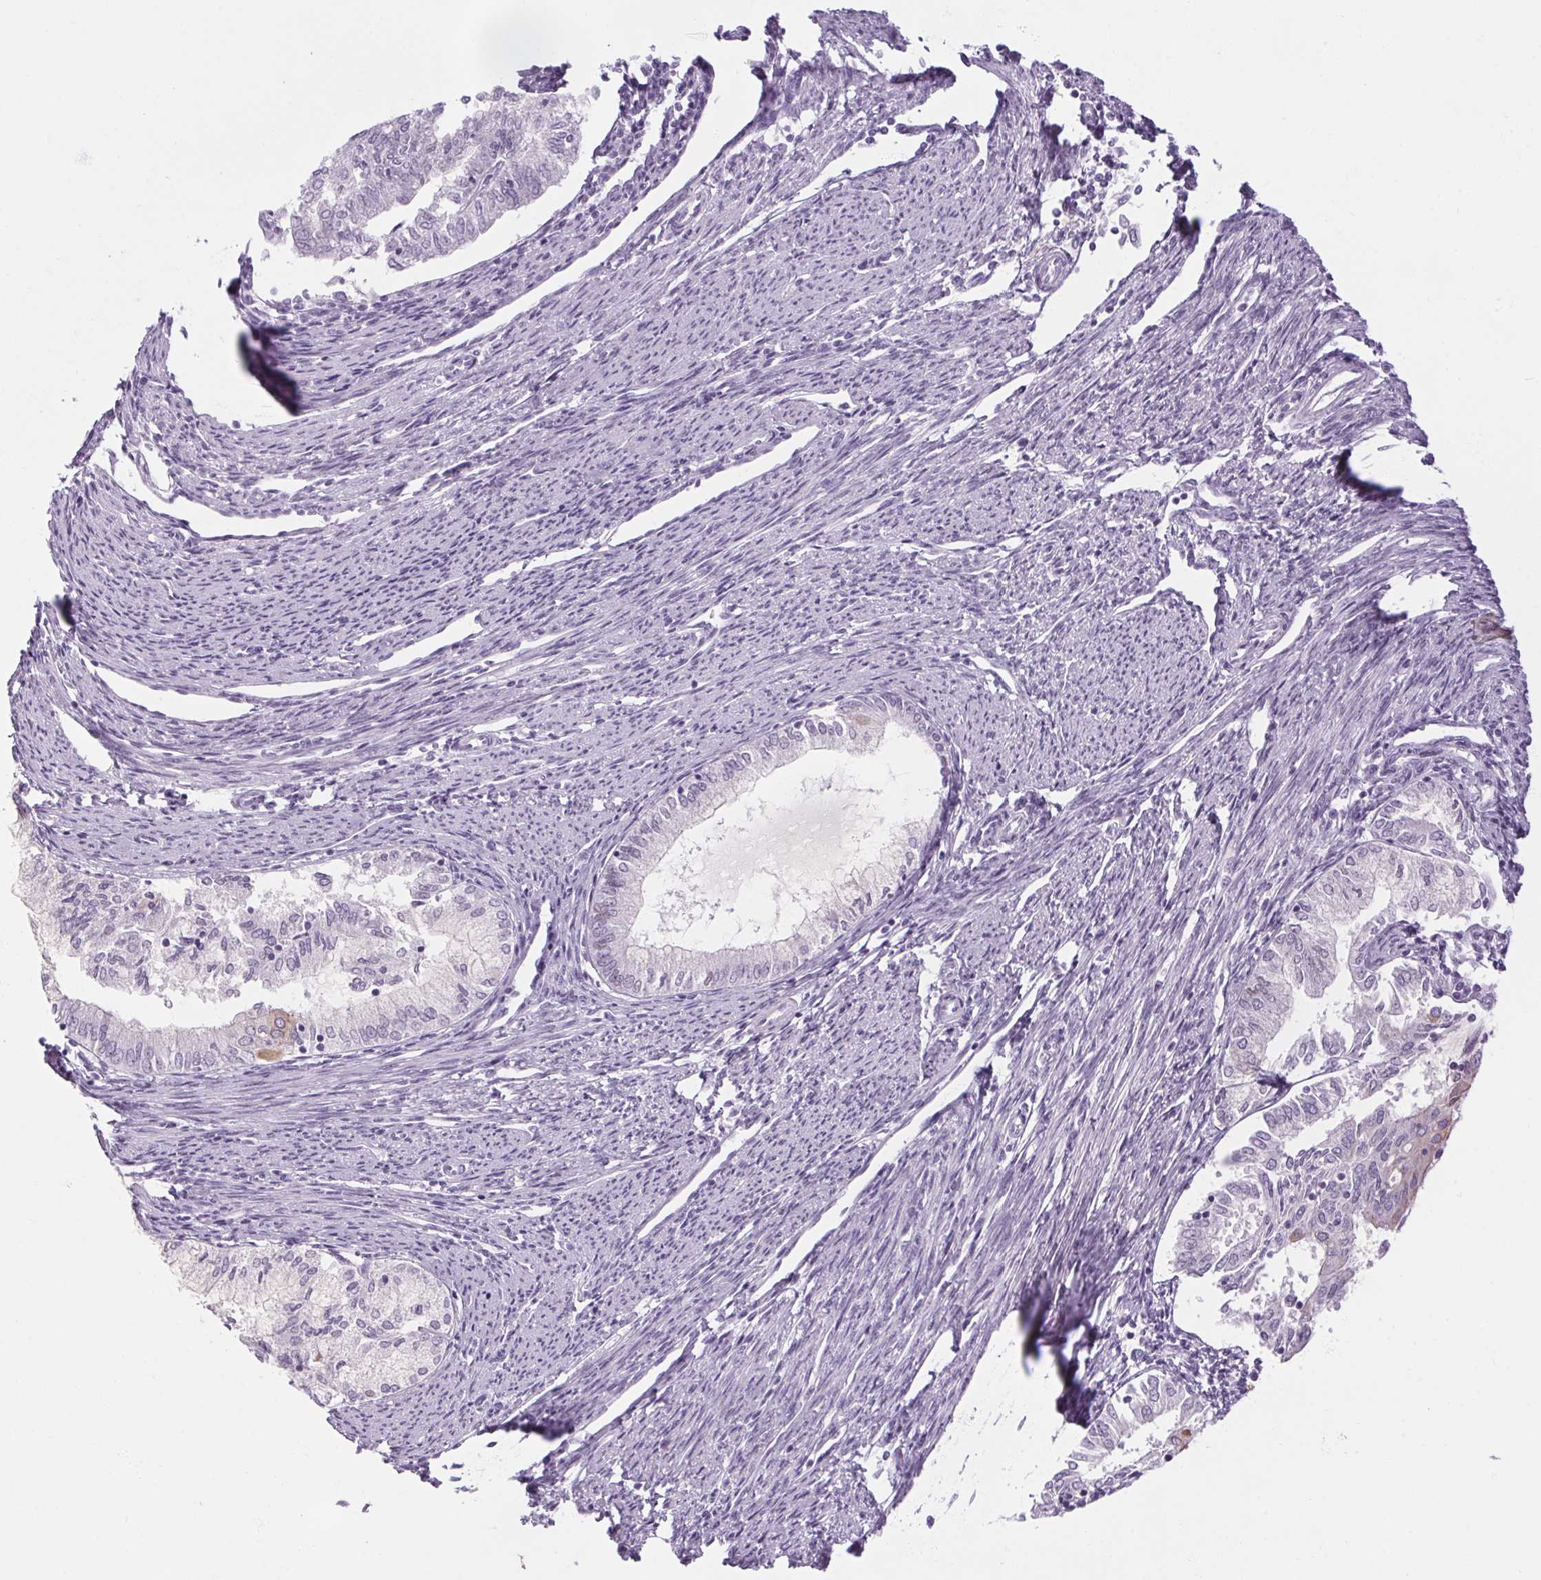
{"staining": {"intensity": "weak", "quantity": "<25%", "location": "cytoplasmic/membranous"}, "tissue": "endometrial cancer", "cell_type": "Tumor cells", "image_type": "cancer", "snomed": [{"axis": "morphology", "description": "Adenocarcinoma, NOS"}, {"axis": "topography", "description": "Endometrium"}], "caption": "This is a image of immunohistochemistry staining of endometrial cancer (adenocarcinoma), which shows no positivity in tumor cells.", "gene": "RPTN", "patient": {"sex": "female", "age": 79}}